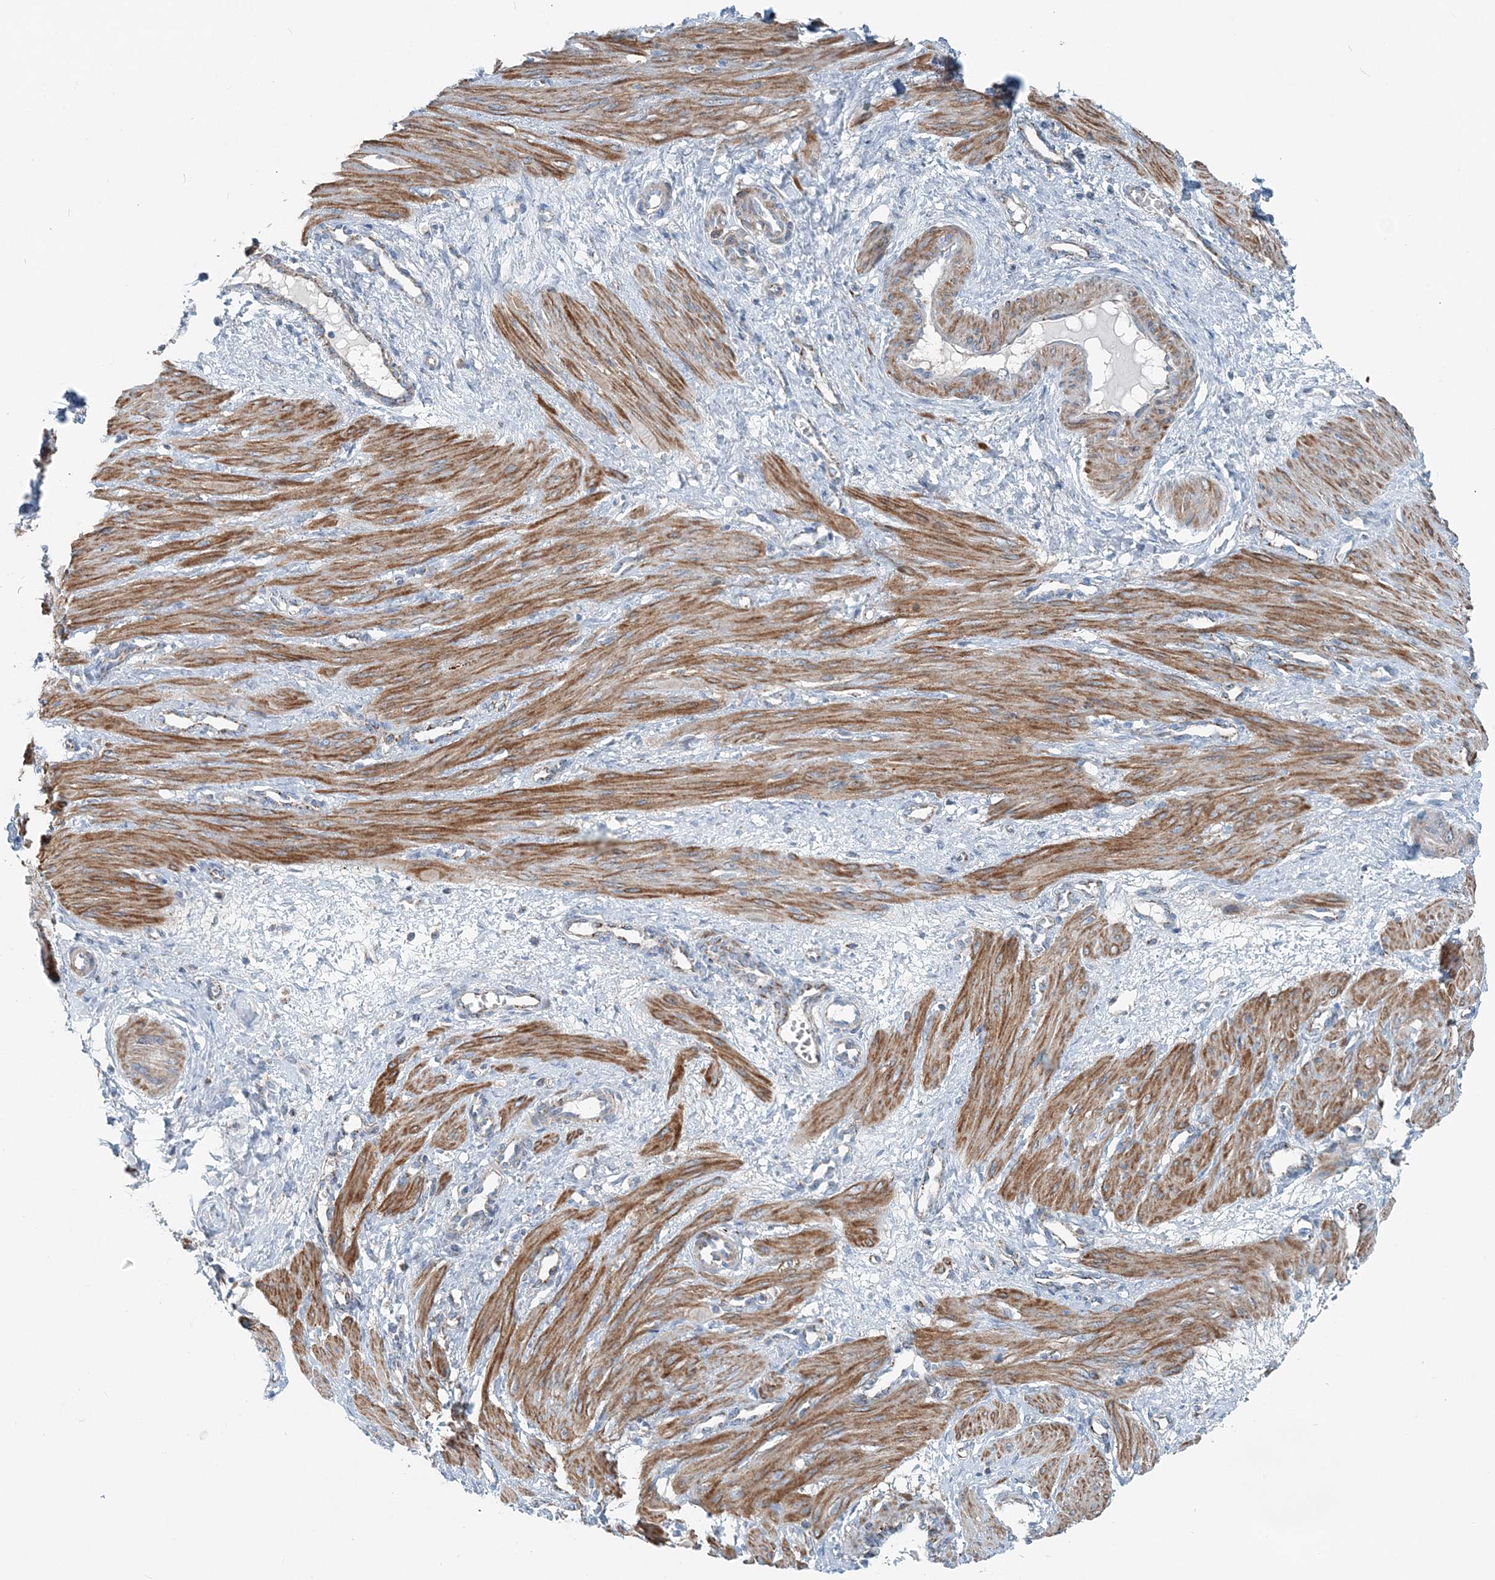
{"staining": {"intensity": "moderate", "quantity": ">75%", "location": "cytoplasmic/membranous"}, "tissue": "smooth muscle", "cell_type": "Smooth muscle cells", "image_type": "normal", "snomed": [{"axis": "morphology", "description": "Normal tissue, NOS"}, {"axis": "topography", "description": "Endometrium"}], "caption": "Protein staining demonstrates moderate cytoplasmic/membranous positivity in approximately >75% of smooth muscle cells in normal smooth muscle. (Brightfield microscopy of DAB IHC at high magnification).", "gene": "INTU", "patient": {"sex": "female", "age": 33}}